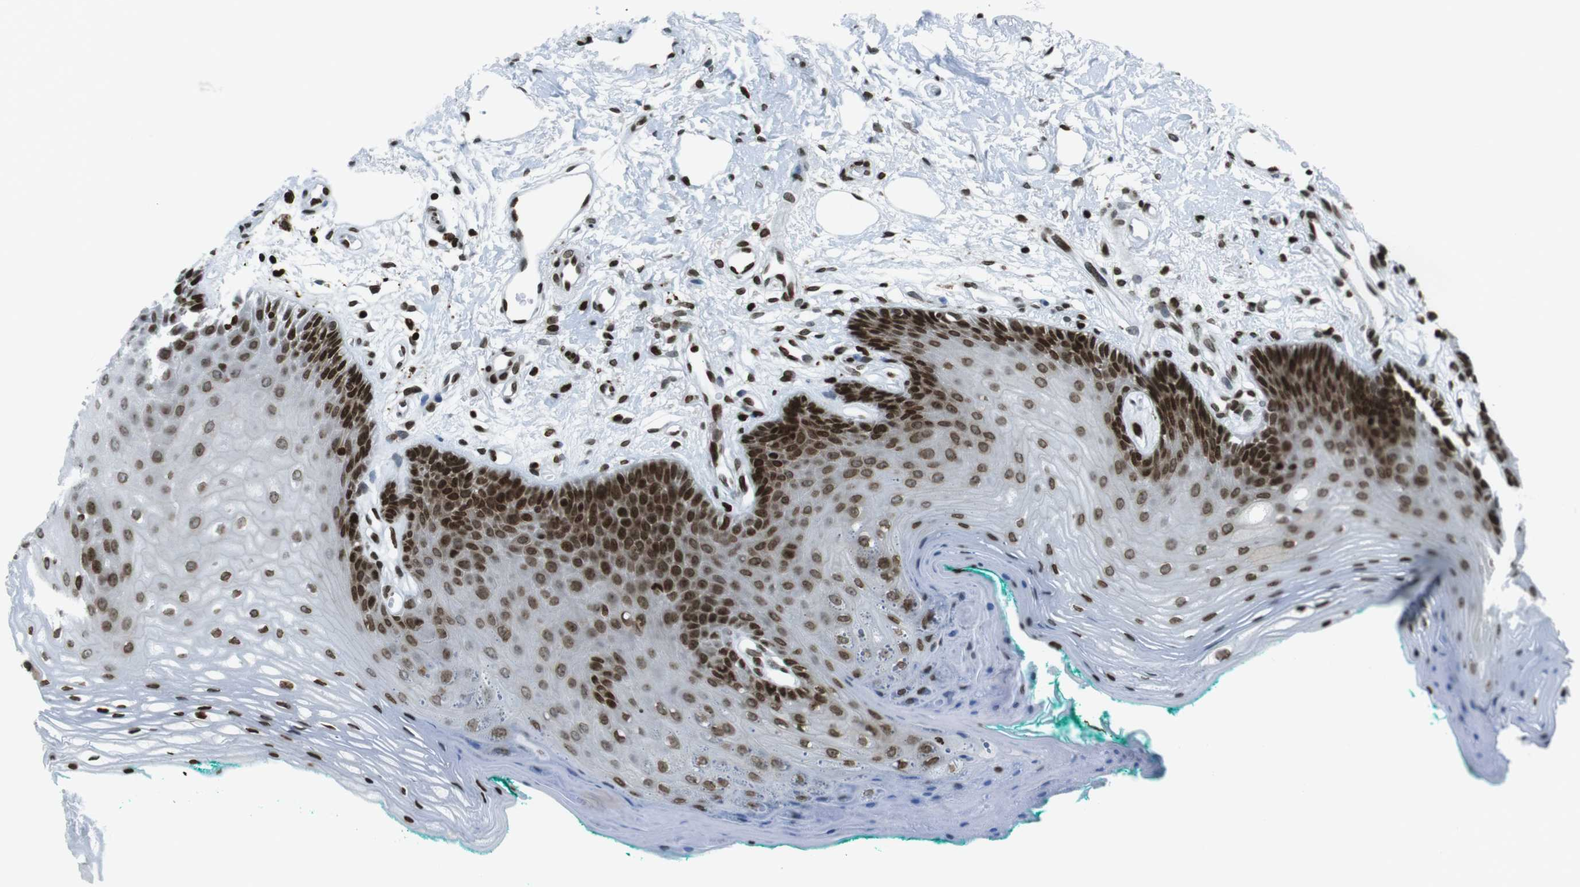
{"staining": {"intensity": "strong", "quantity": ">75%", "location": "nuclear"}, "tissue": "oral mucosa", "cell_type": "Squamous epithelial cells", "image_type": "normal", "snomed": [{"axis": "morphology", "description": "Normal tissue, NOS"}, {"axis": "topography", "description": "Skeletal muscle"}, {"axis": "topography", "description": "Oral tissue"}, {"axis": "topography", "description": "Peripheral nerve tissue"}], "caption": "Oral mucosa stained with DAB immunohistochemistry exhibits high levels of strong nuclear positivity in about >75% of squamous epithelial cells.", "gene": "H2AC8", "patient": {"sex": "female", "age": 84}}